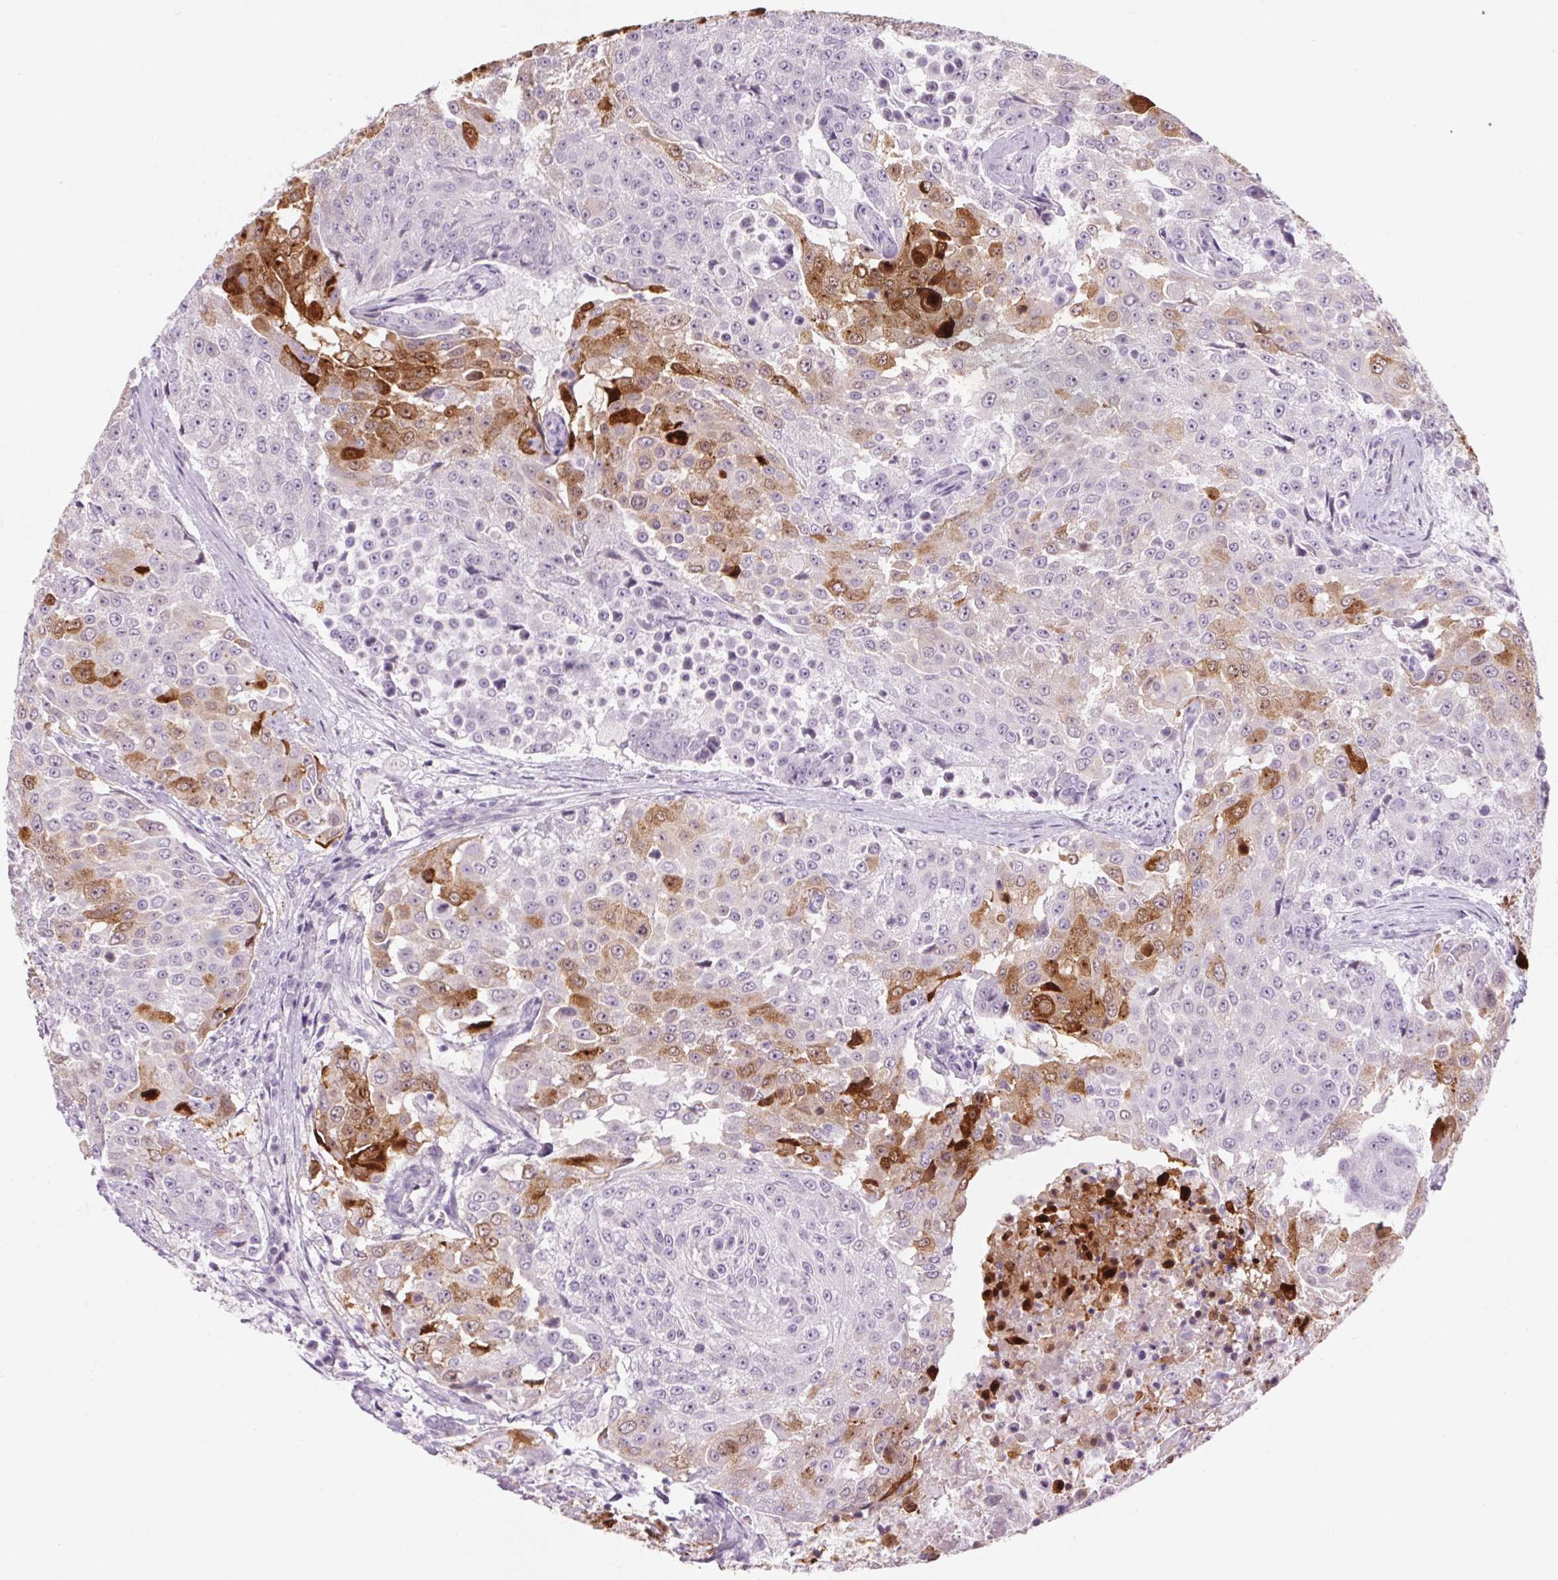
{"staining": {"intensity": "strong", "quantity": "<25%", "location": "cytoplasmic/membranous,nuclear"}, "tissue": "urothelial cancer", "cell_type": "Tumor cells", "image_type": "cancer", "snomed": [{"axis": "morphology", "description": "Urothelial carcinoma, High grade"}, {"axis": "topography", "description": "Urinary bladder"}], "caption": "Immunohistochemical staining of human urothelial cancer exhibits medium levels of strong cytoplasmic/membranous and nuclear expression in about <25% of tumor cells.", "gene": "RPTN", "patient": {"sex": "female", "age": 63}}